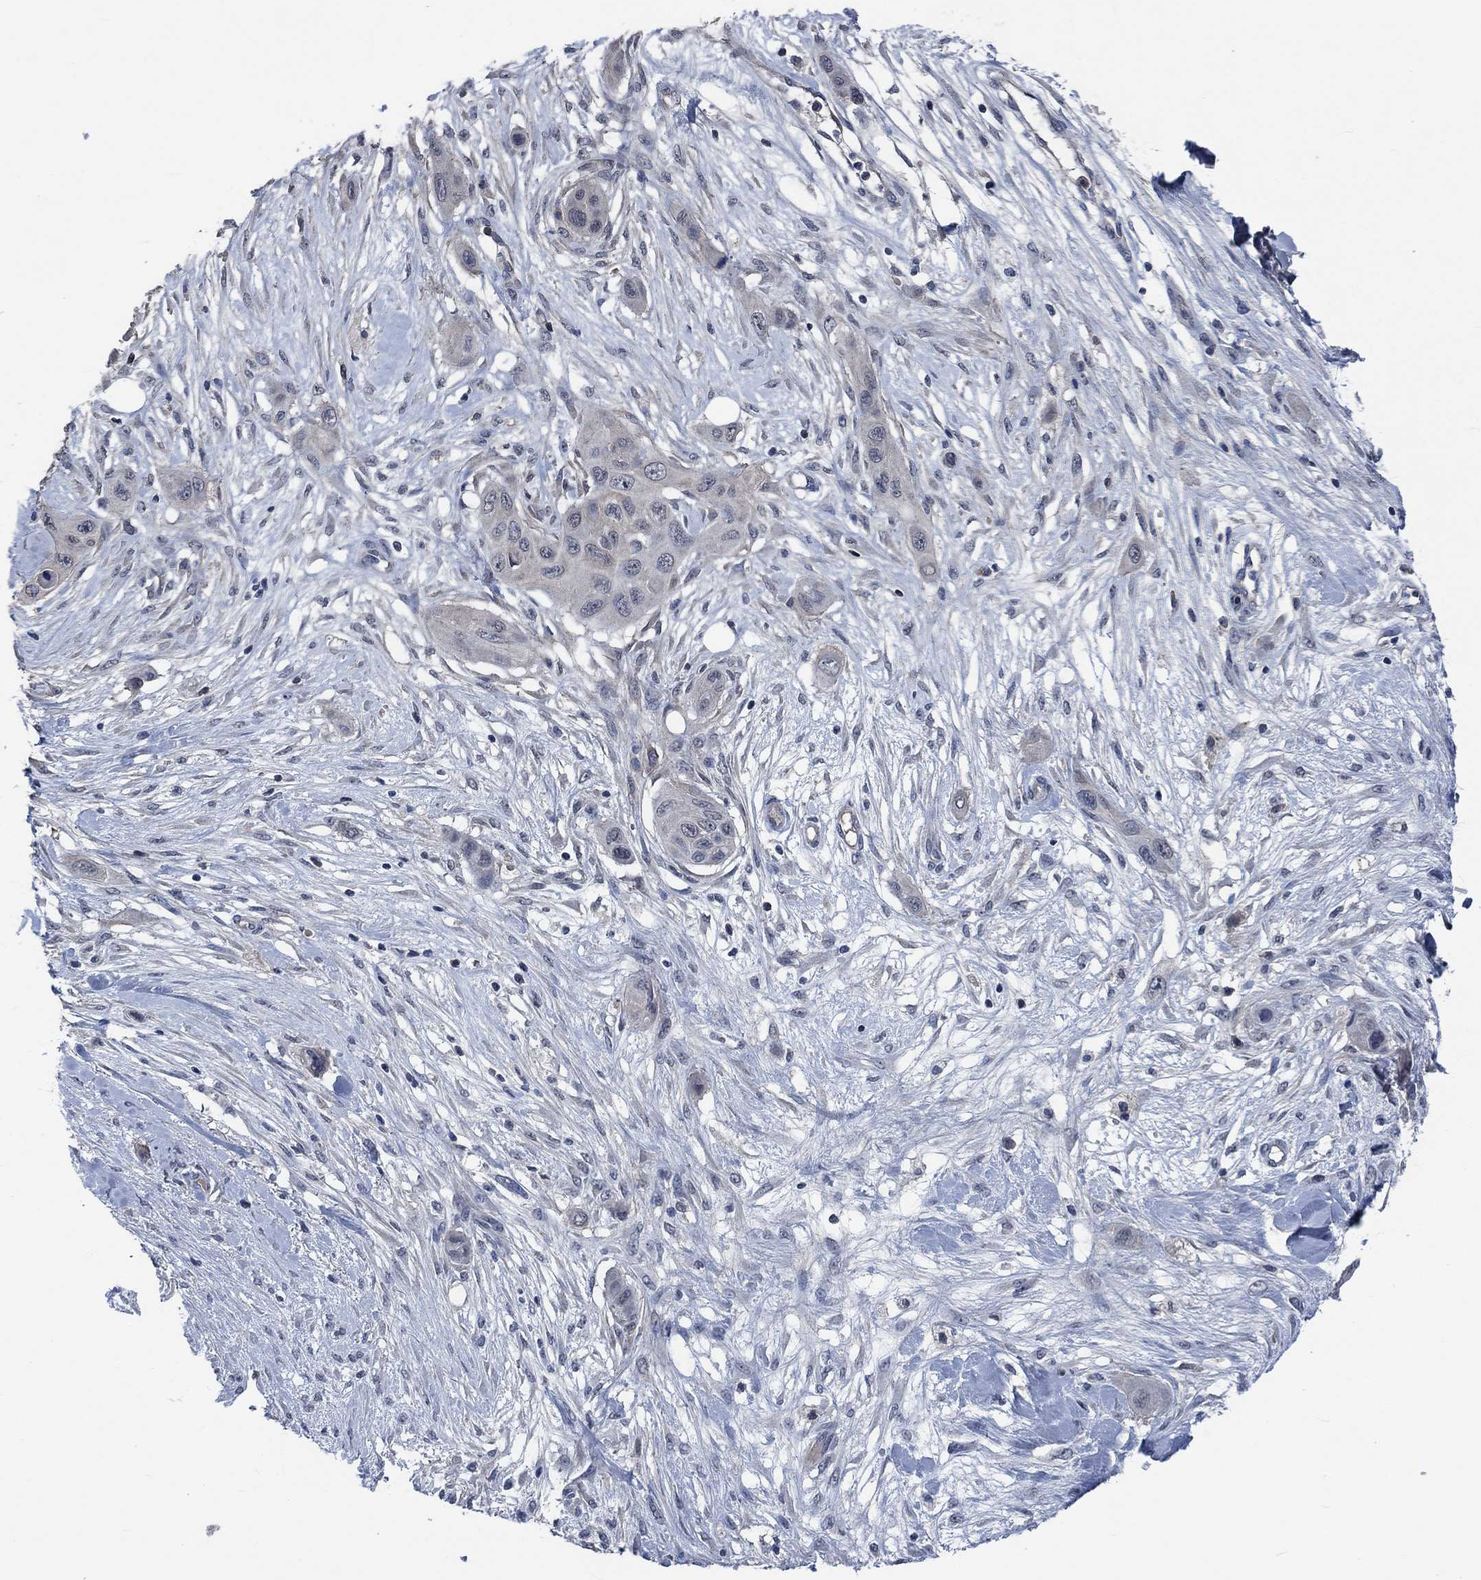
{"staining": {"intensity": "negative", "quantity": "none", "location": "none"}, "tissue": "skin cancer", "cell_type": "Tumor cells", "image_type": "cancer", "snomed": [{"axis": "morphology", "description": "Squamous cell carcinoma, NOS"}, {"axis": "topography", "description": "Skin"}], "caption": "The photomicrograph demonstrates no staining of tumor cells in skin squamous cell carcinoma.", "gene": "OBSCN", "patient": {"sex": "male", "age": 79}}